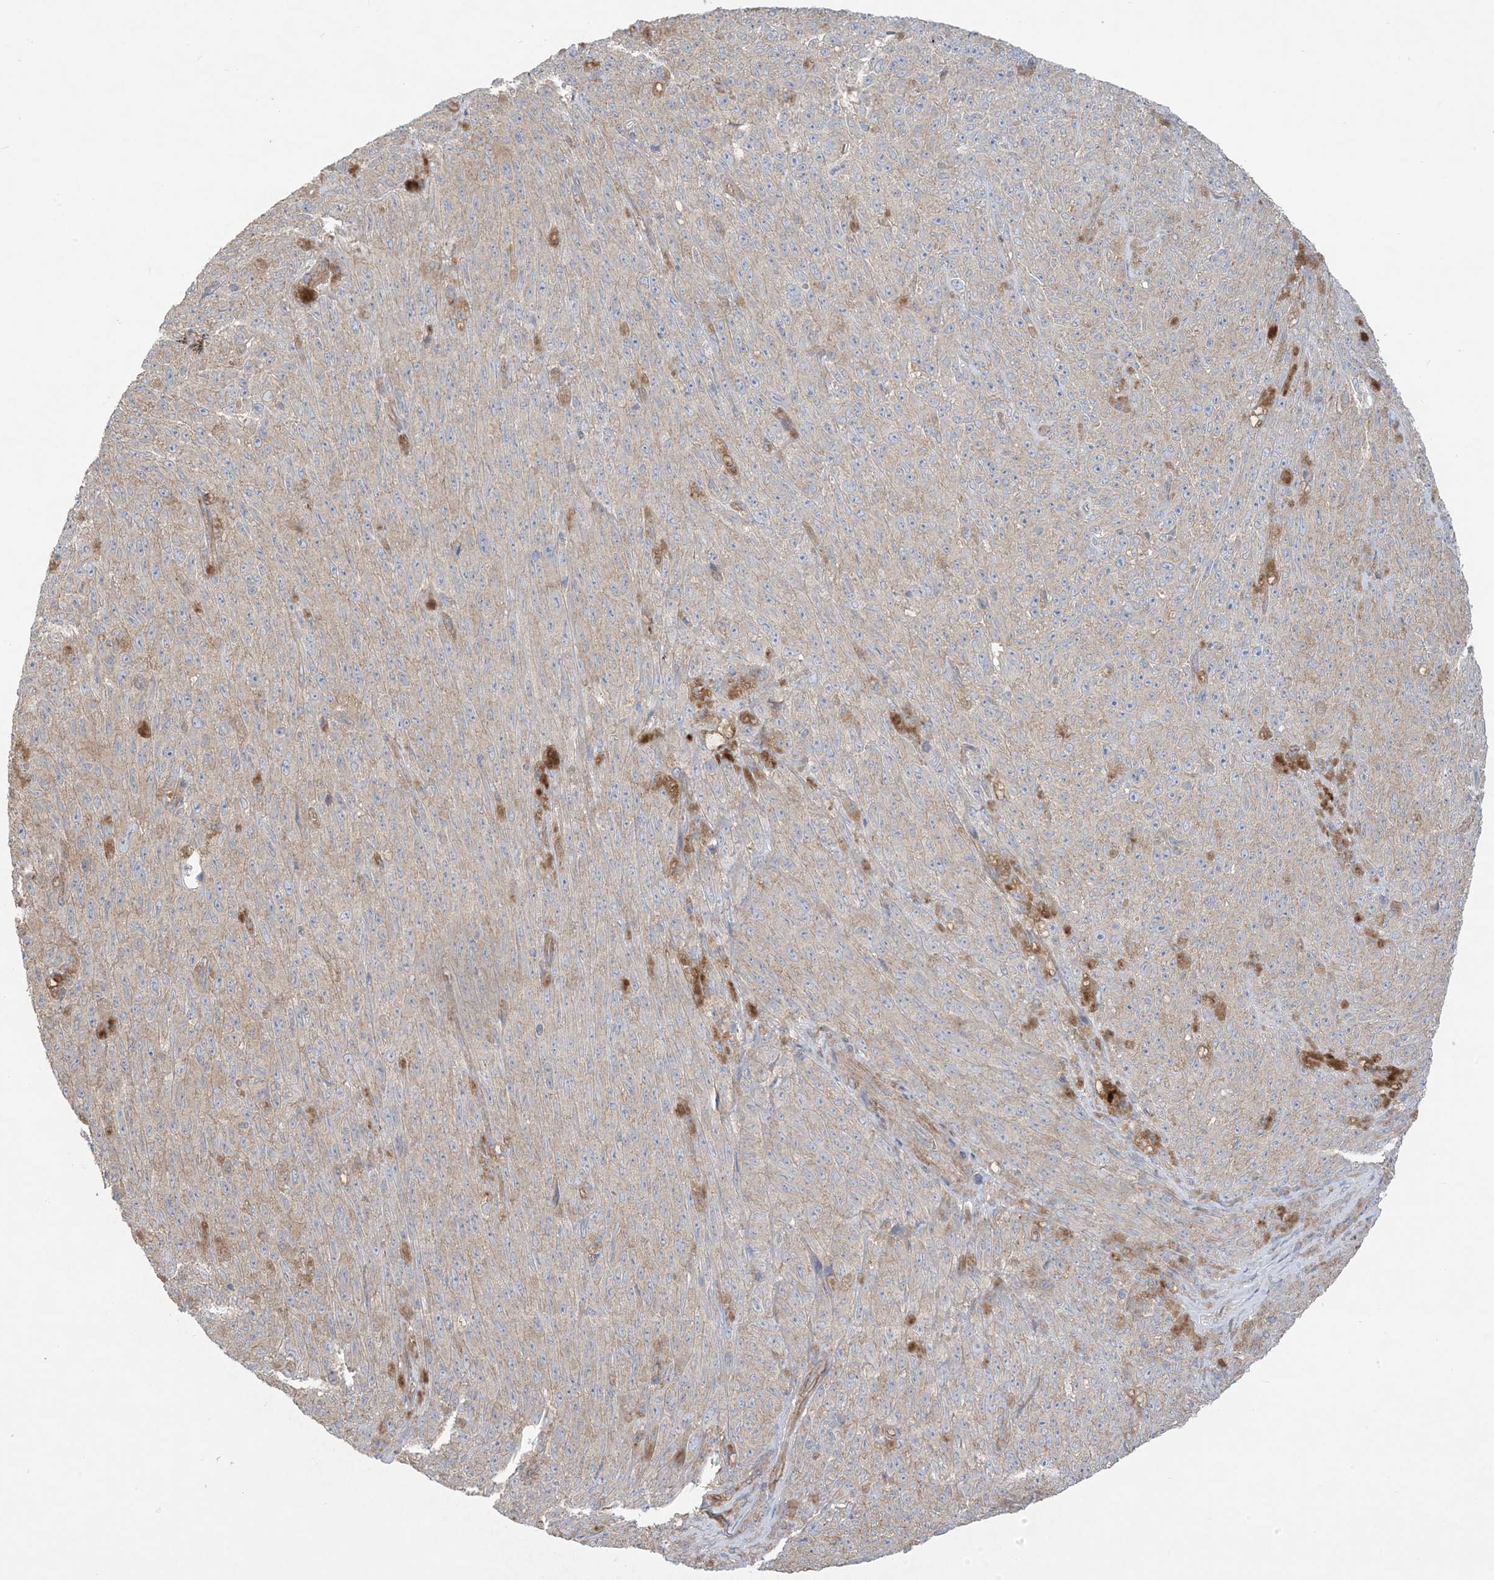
{"staining": {"intensity": "weak", "quantity": "25%-75%", "location": "cytoplasmic/membranous"}, "tissue": "melanoma", "cell_type": "Tumor cells", "image_type": "cancer", "snomed": [{"axis": "morphology", "description": "Malignant melanoma, NOS"}, {"axis": "topography", "description": "Skin"}], "caption": "This is a histology image of IHC staining of melanoma, which shows weak staining in the cytoplasmic/membranous of tumor cells.", "gene": "CCNY", "patient": {"sex": "female", "age": 82}}